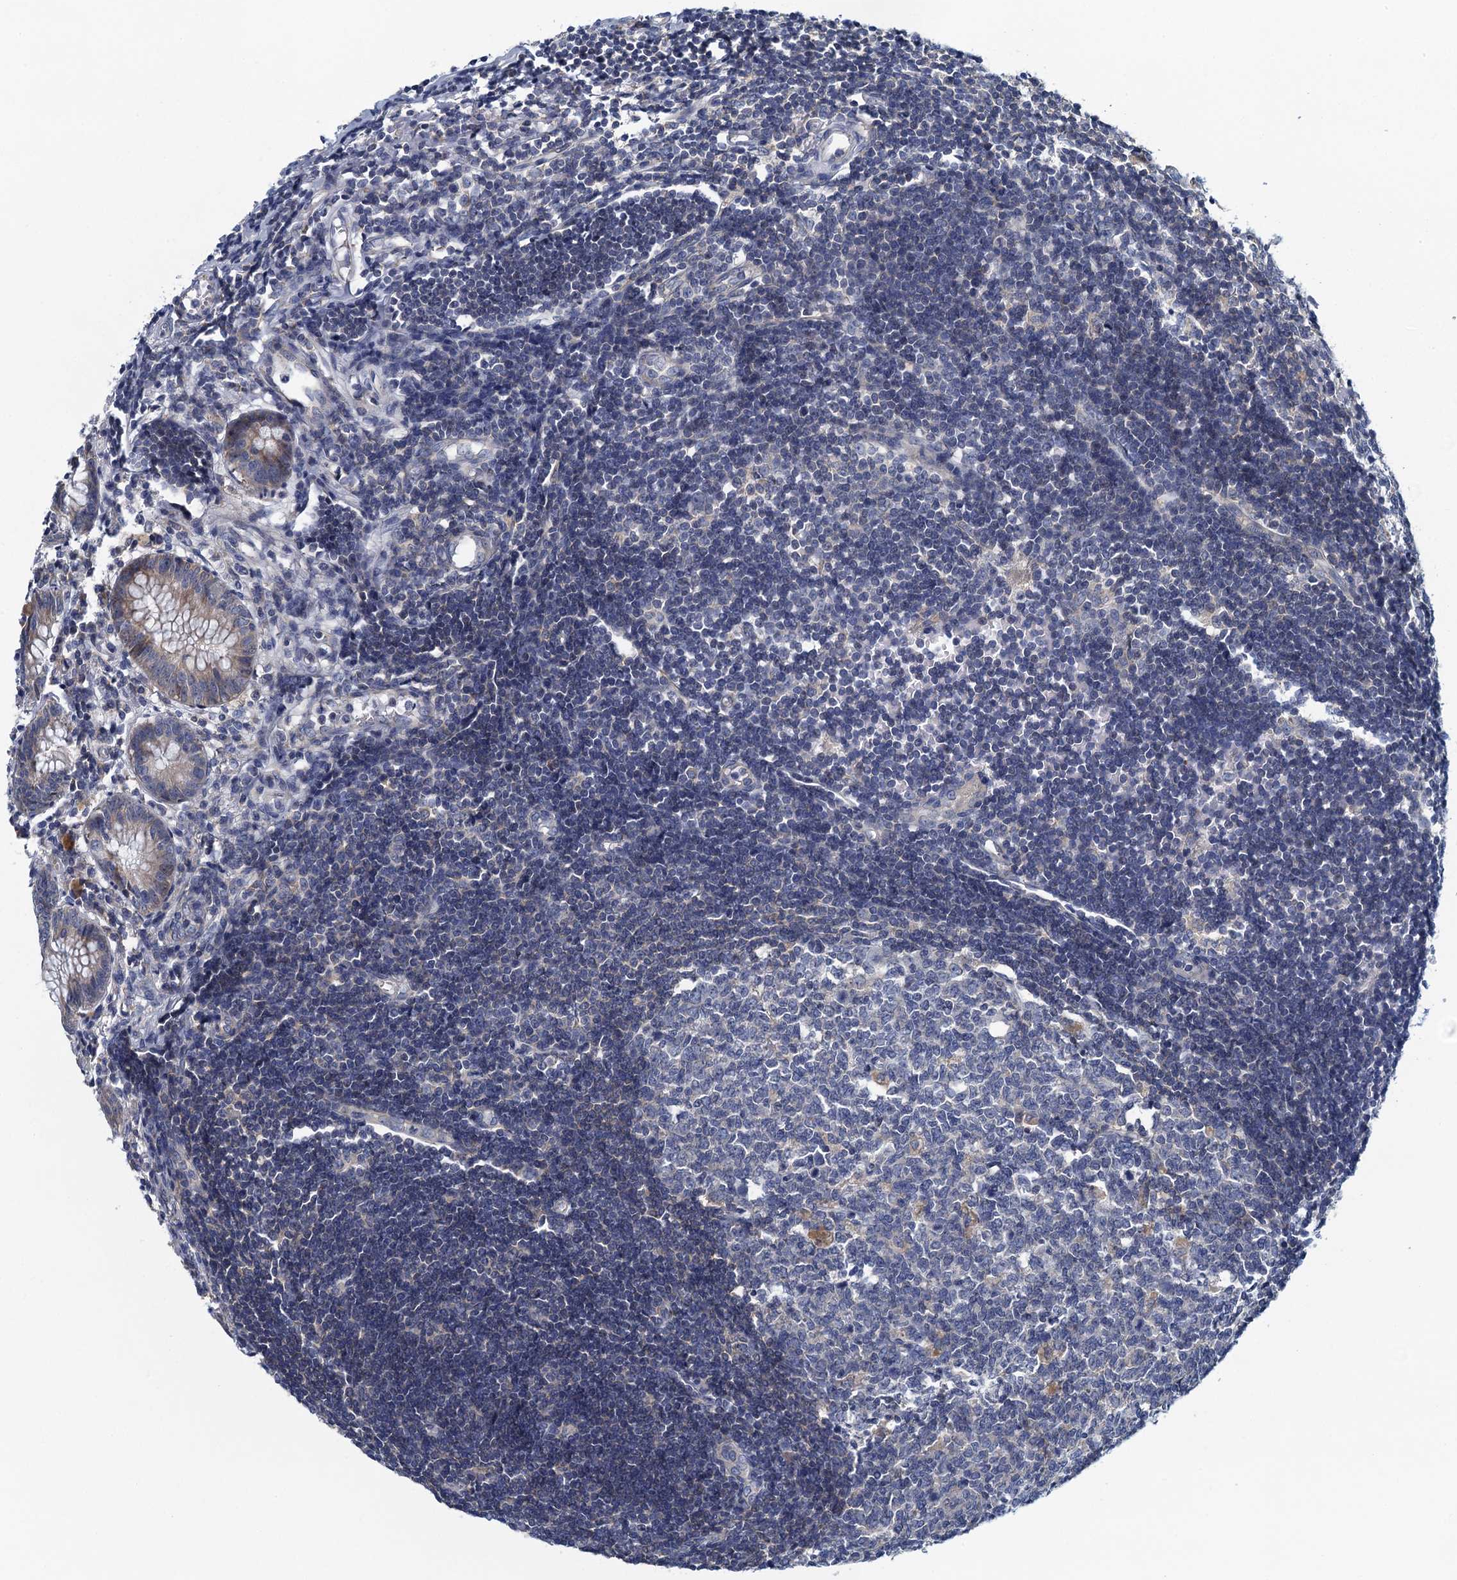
{"staining": {"intensity": "moderate", "quantity": "<25%", "location": "cytoplasmic/membranous"}, "tissue": "appendix", "cell_type": "Glandular cells", "image_type": "normal", "snomed": [{"axis": "morphology", "description": "Normal tissue, NOS"}, {"axis": "topography", "description": "Appendix"}], "caption": "Immunohistochemistry (IHC) histopathology image of normal appendix stained for a protein (brown), which displays low levels of moderate cytoplasmic/membranous expression in about <25% of glandular cells.", "gene": "NCKAP1L", "patient": {"sex": "female", "age": 54}}